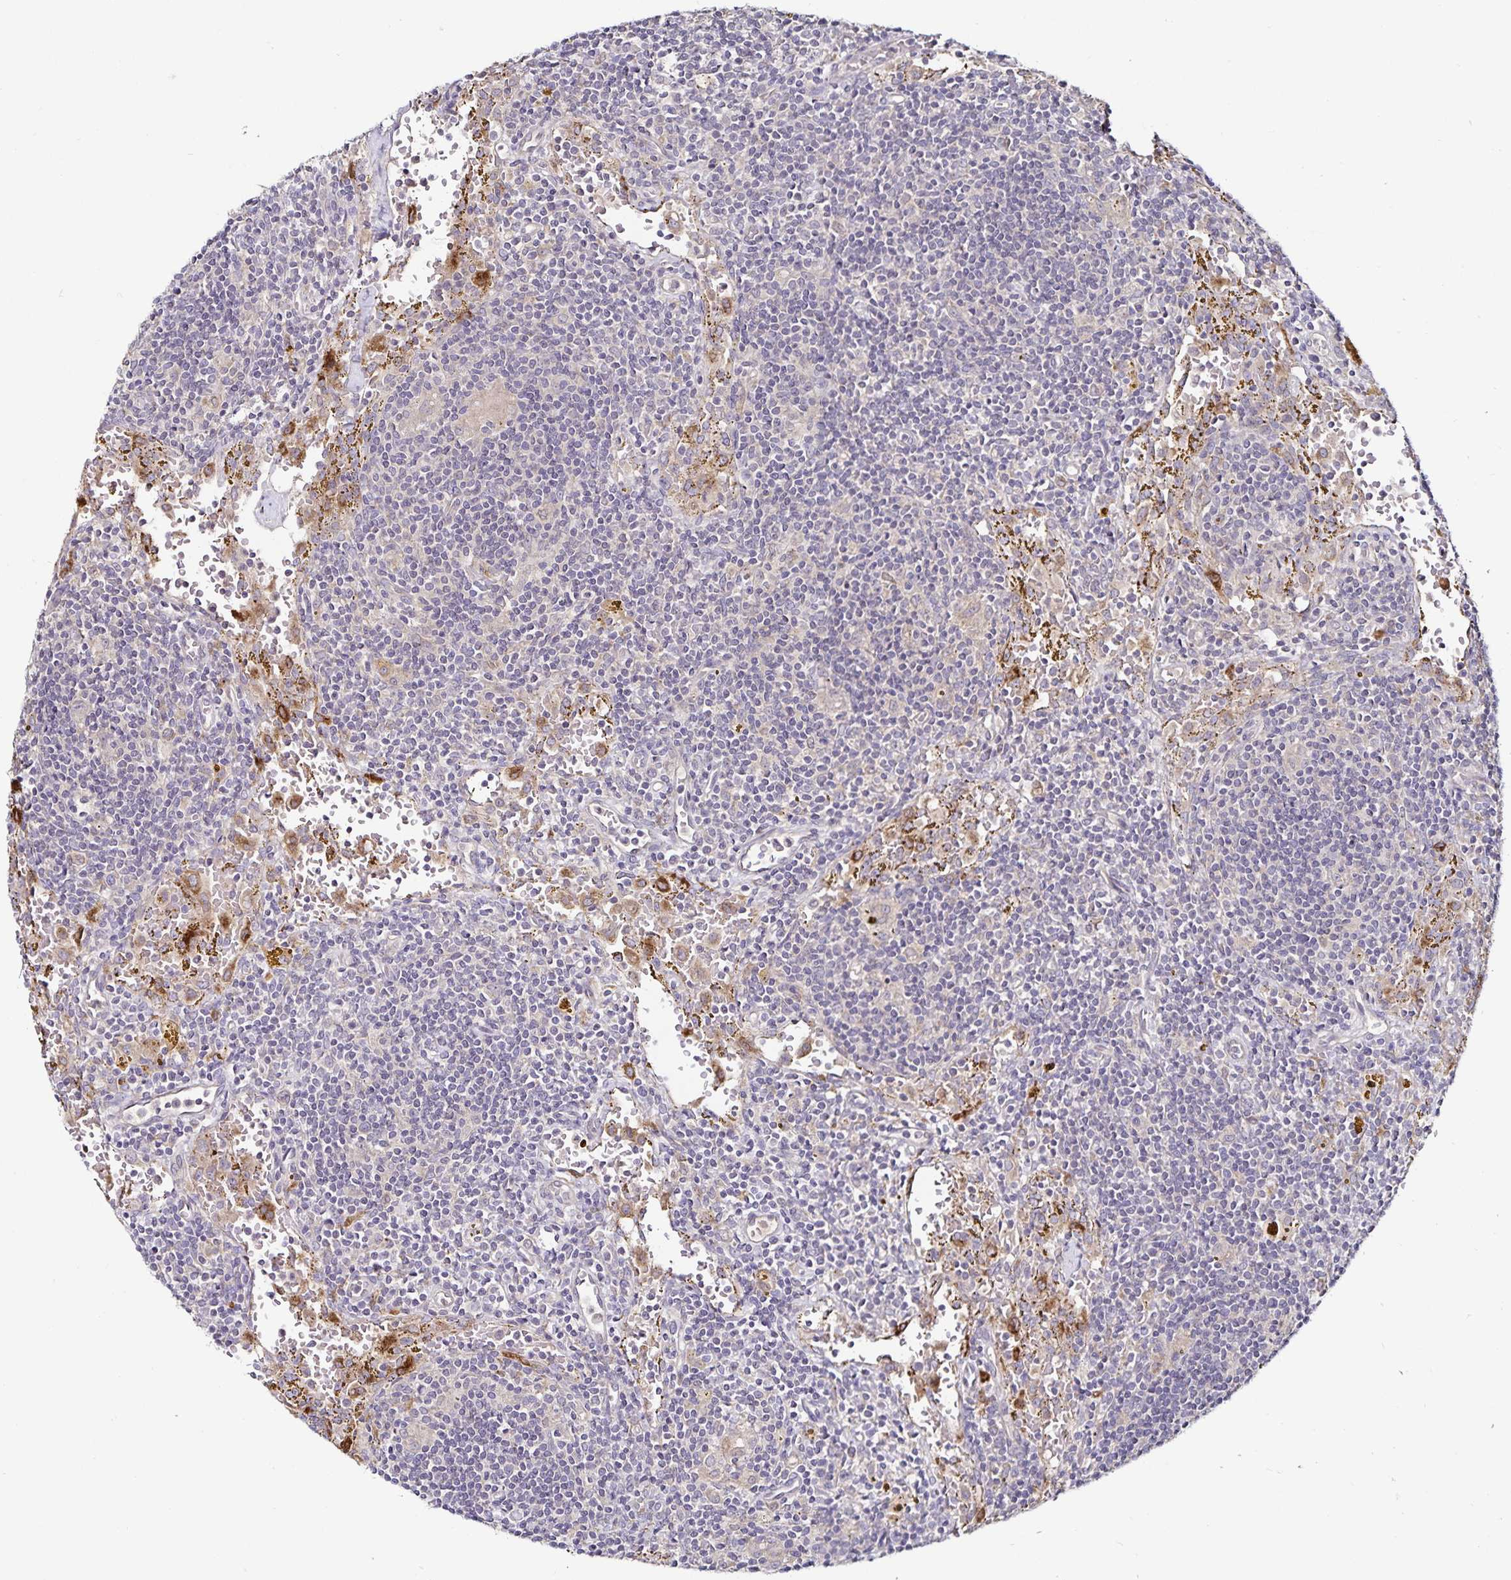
{"staining": {"intensity": "negative", "quantity": "none", "location": "none"}, "tissue": "lymphoma", "cell_type": "Tumor cells", "image_type": "cancer", "snomed": [{"axis": "morphology", "description": "Malignant lymphoma, non-Hodgkin's type, Low grade"}, {"axis": "topography", "description": "Spleen"}], "caption": "IHC histopathology image of malignant lymphoma, non-Hodgkin's type (low-grade) stained for a protein (brown), which exhibits no positivity in tumor cells.", "gene": "ACSL5", "patient": {"sex": "female", "age": 70}}